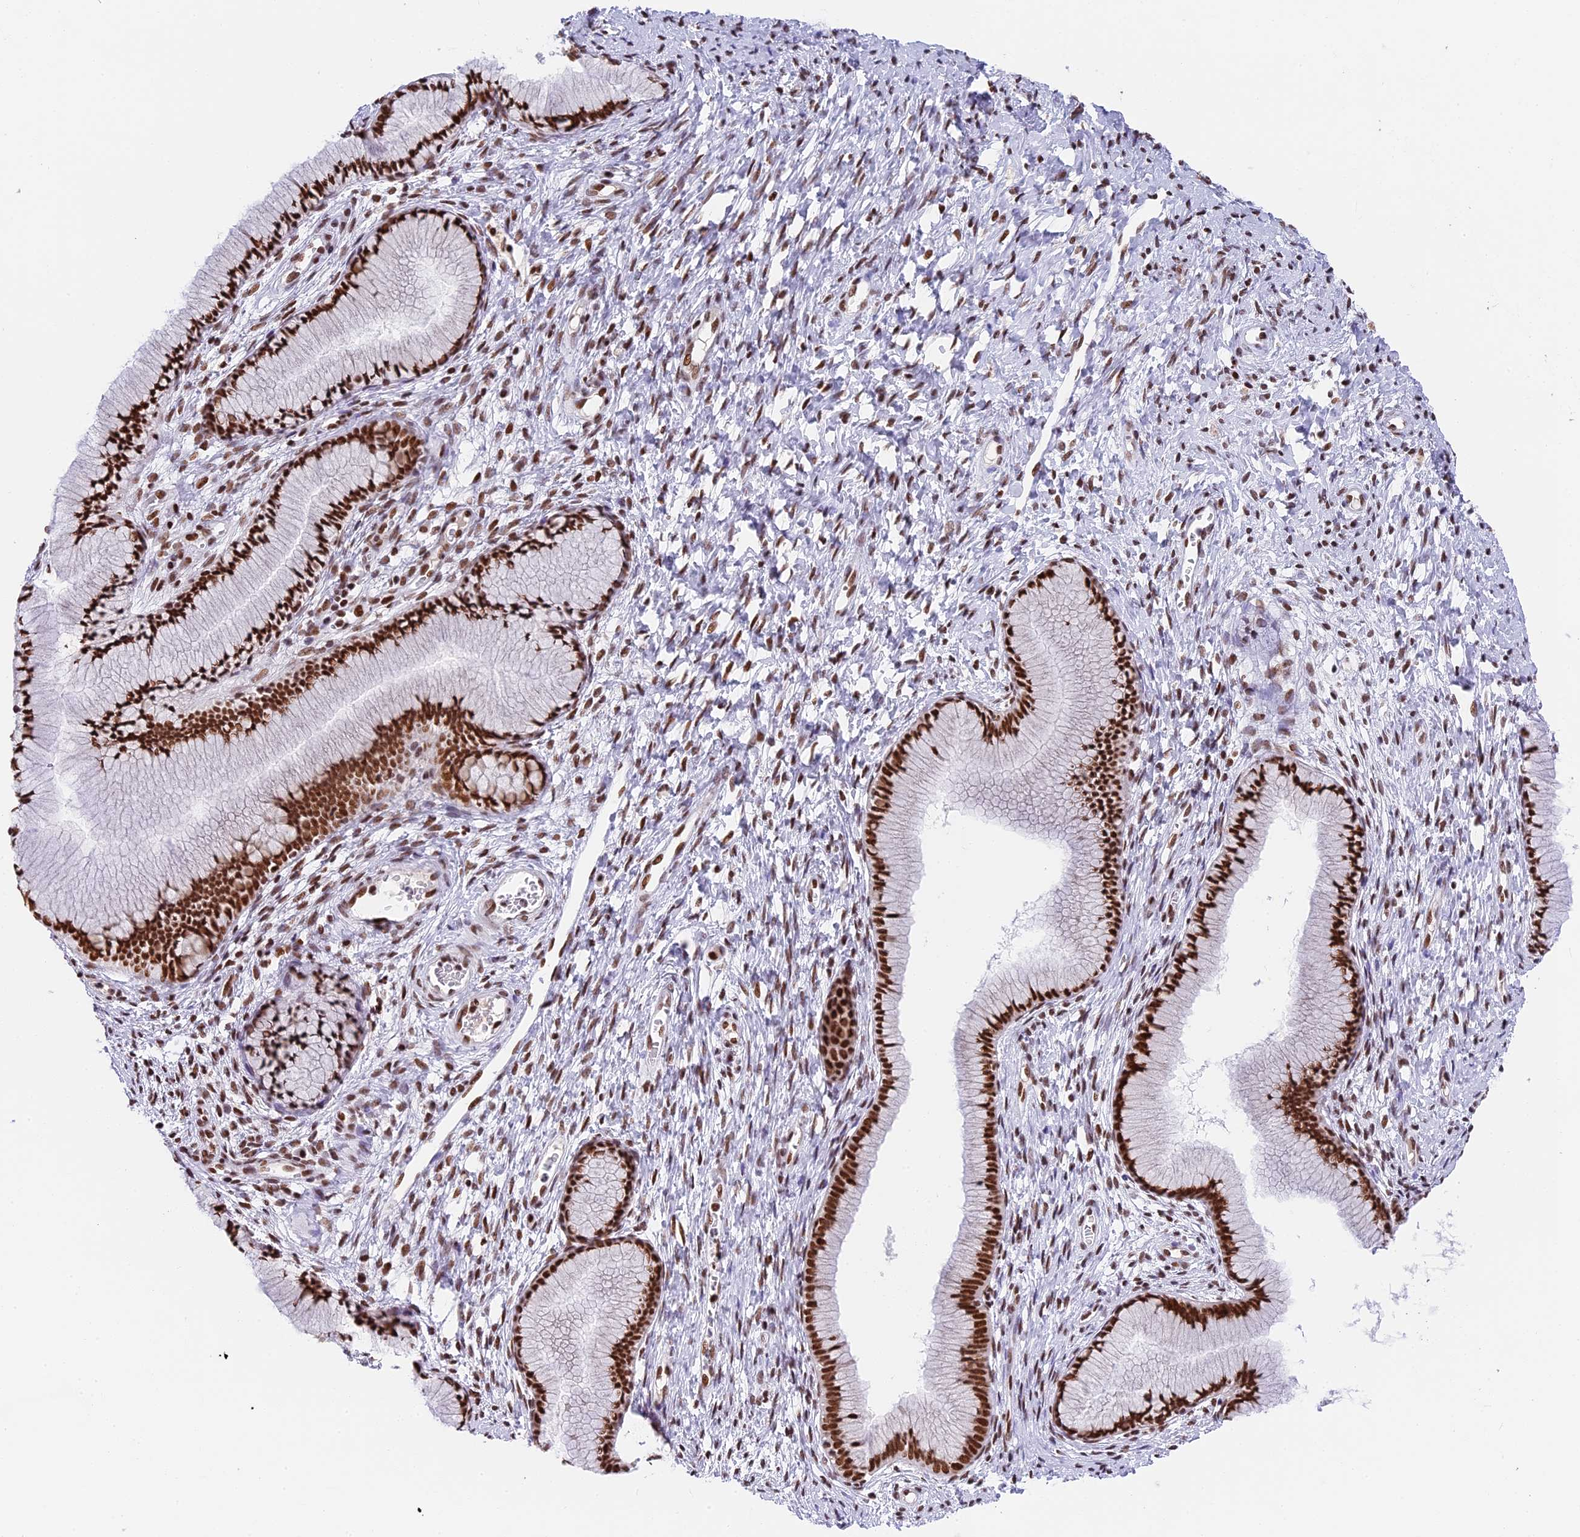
{"staining": {"intensity": "strong", "quantity": ">75%", "location": "nuclear"}, "tissue": "cervix", "cell_type": "Glandular cells", "image_type": "normal", "snomed": [{"axis": "morphology", "description": "Normal tissue, NOS"}, {"axis": "topography", "description": "Cervix"}], "caption": "Immunohistochemistry histopathology image of normal cervix stained for a protein (brown), which demonstrates high levels of strong nuclear positivity in about >75% of glandular cells.", "gene": "SBNO1", "patient": {"sex": "female", "age": 42}}